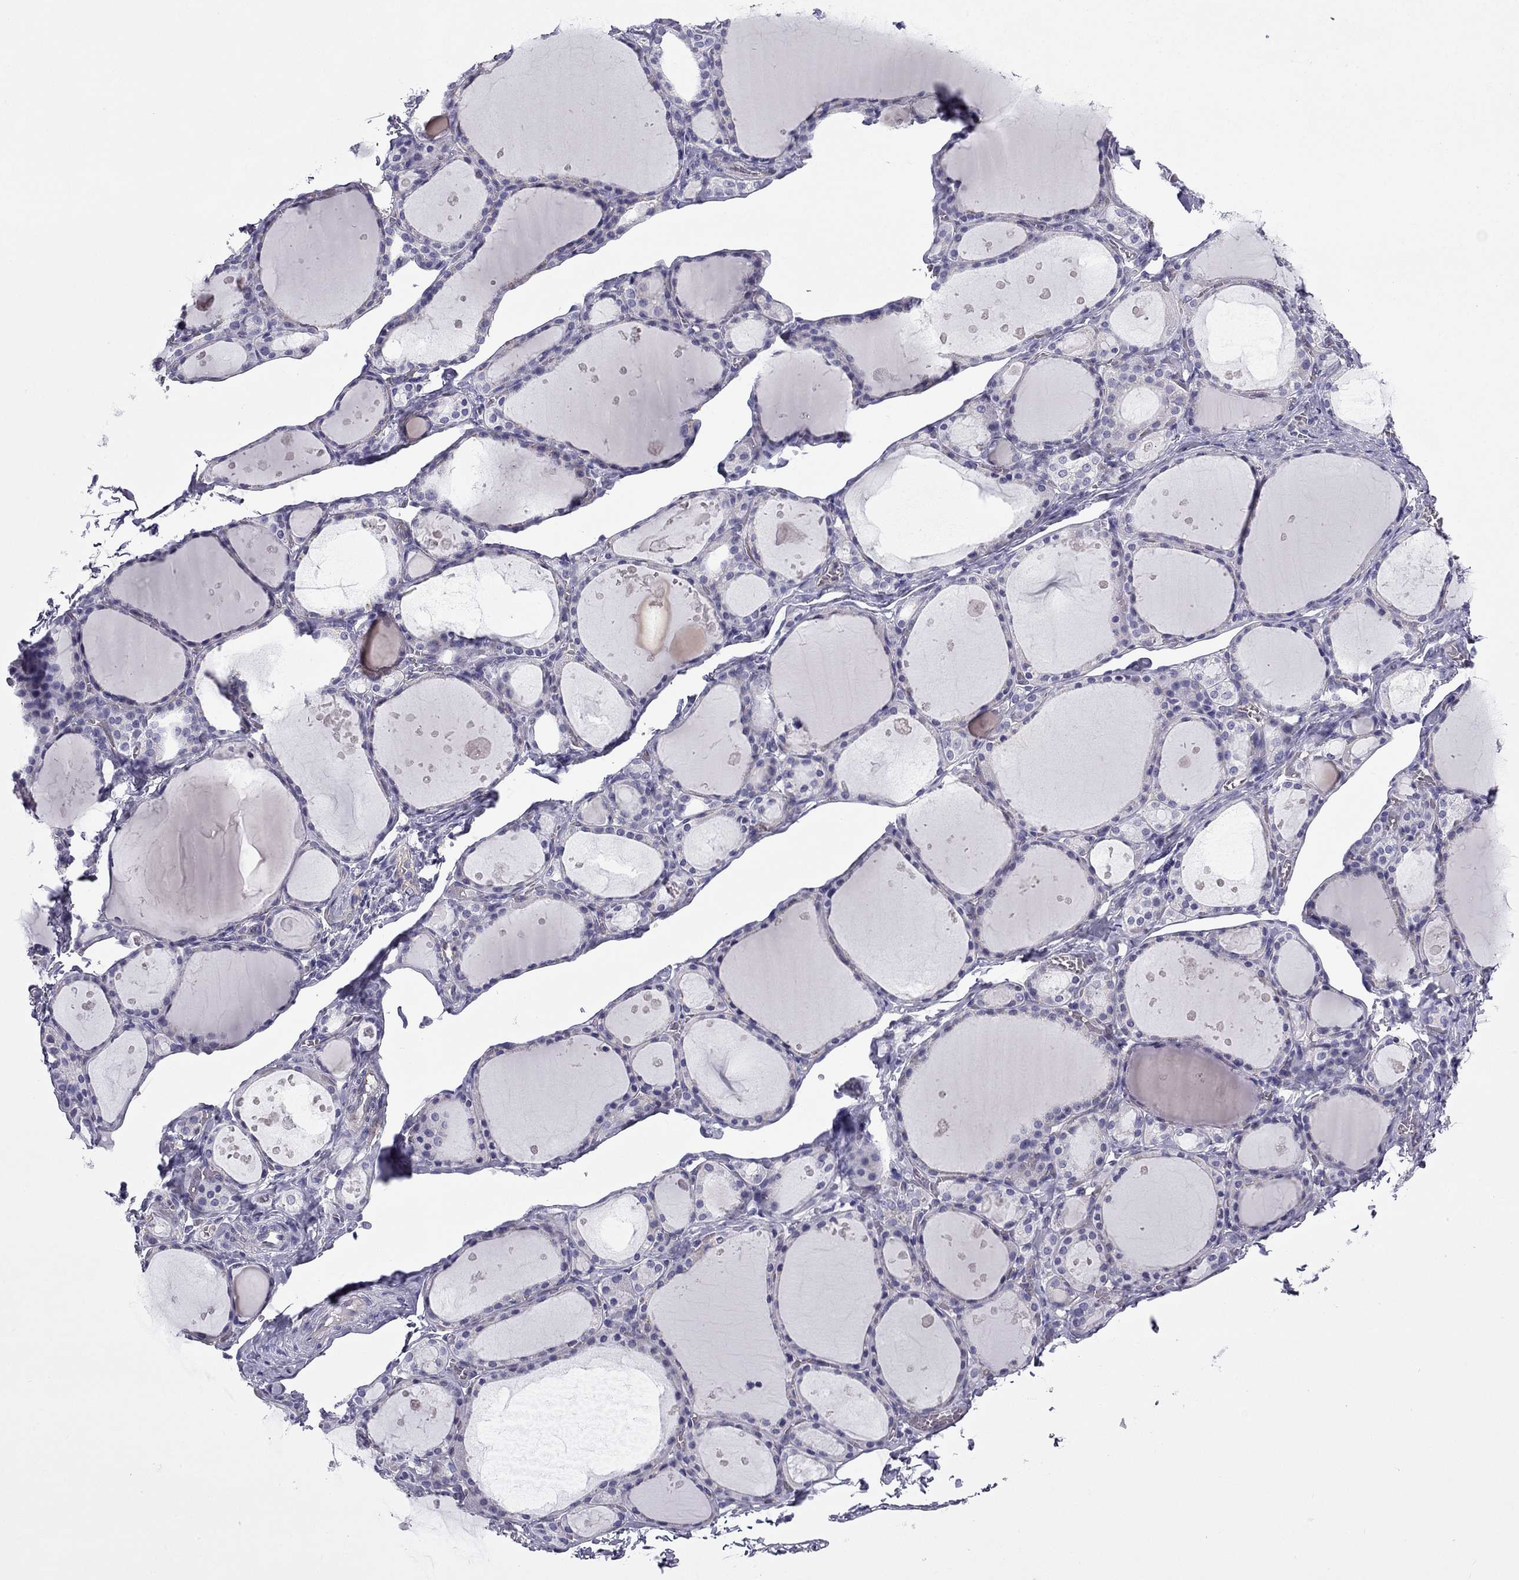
{"staining": {"intensity": "negative", "quantity": "none", "location": "none"}, "tissue": "thyroid gland", "cell_type": "Glandular cells", "image_type": "normal", "snomed": [{"axis": "morphology", "description": "Normal tissue, NOS"}, {"axis": "topography", "description": "Thyroid gland"}], "caption": "IHC image of unremarkable thyroid gland: human thyroid gland stained with DAB demonstrates no significant protein positivity in glandular cells. (DAB (3,3'-diaminobenzidine) immunohistochemistry with hematoxylin counter stain).", "gene": "GJA8", "patient": {"sex": "male", "age": 68}}